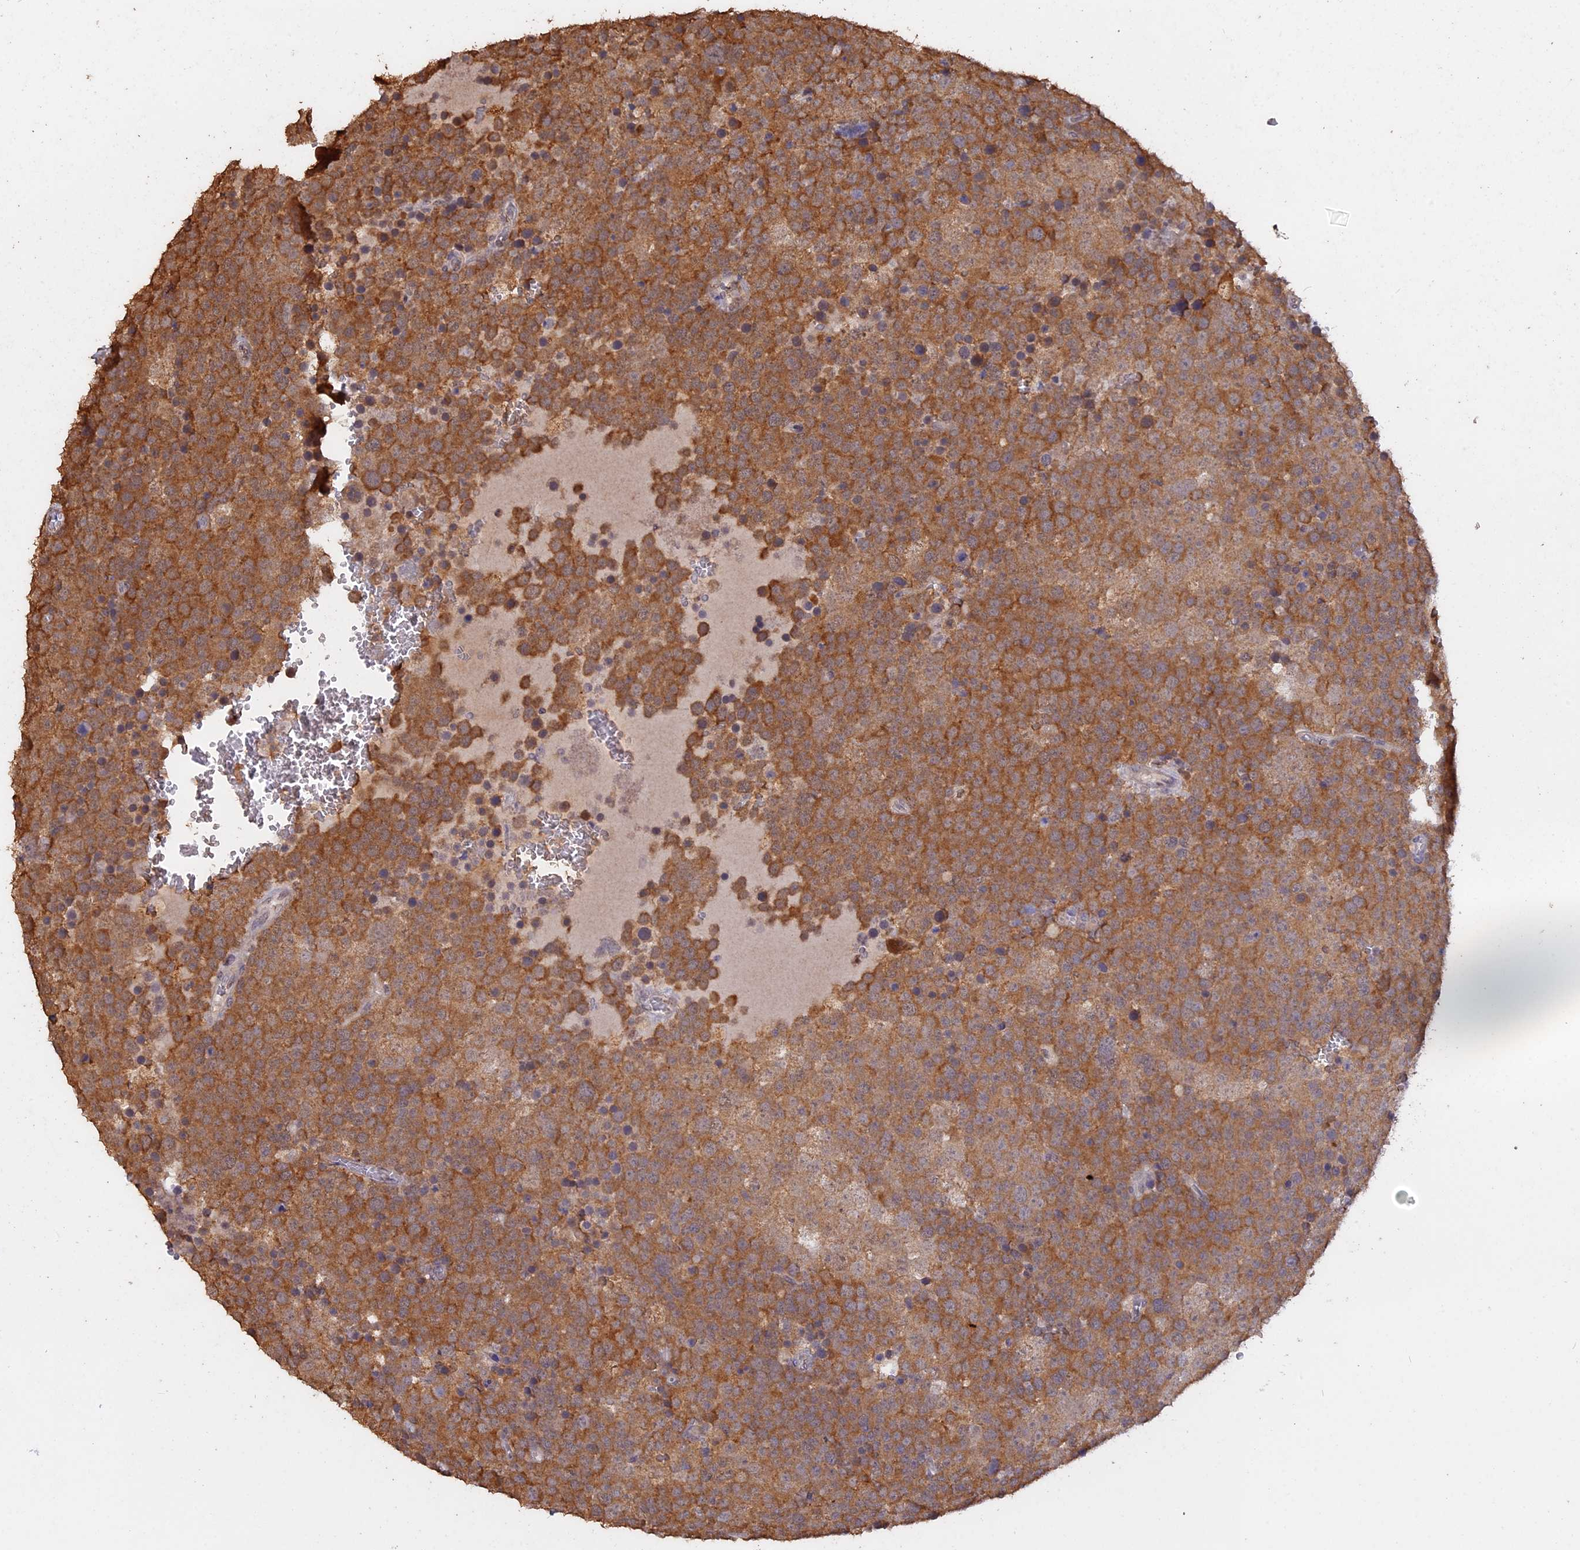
{"staining": {"intensity": "moderate", "quantity": ">75%", "location": "cytoplasmic/membranous"}, "tissue": "testis cancer", "cell_type": "Tumor cells", "image_type": "cancer", "snomed": [{"axis": "morphology", "description": "Seminoma, NOS"}, {"axis": "topography", "description": "Testis"}], "caption": "Immunohistochemical staining of seminoma (testis) exhibits medium levels of moderate cytoplasmic/membranous protein staining in approximately >75% of tumor cells. Ihc stains the protein of interest in brown and the nuclei are stained blue.", "gene": "PSMC6", "patient": {"sex": "male", "age": 71}}